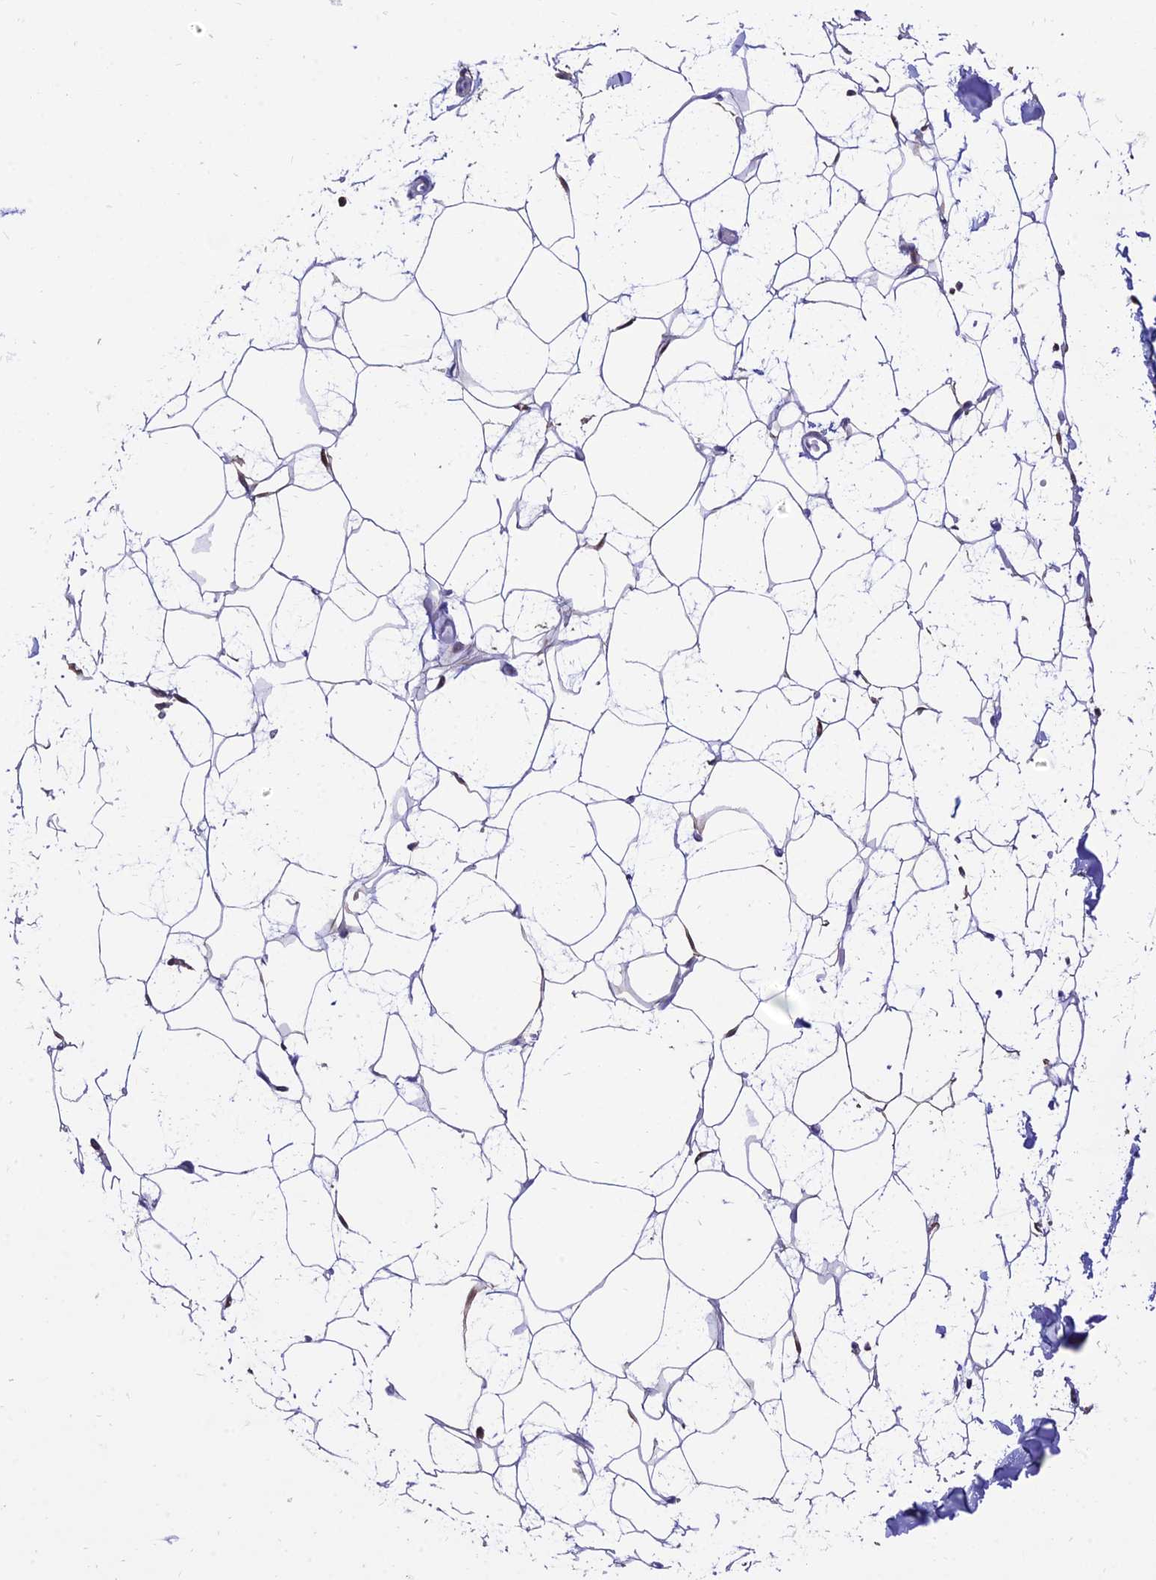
{"staining": {"intensity": "weak", "quantity": "25%-75%", "location": "cytoplasmic/membranous"}, "tissue": "adipose tissue", "cell_type": "Adipocytes", "image_type": "normal", "snomed": [{"axis": "morphology", "description": "Normal tissue, NOS"}, {"axis": "topography", "description": "Breast"}], "caption": "Immunohistochemical staining of unremarkable human adipose tissue shows 25%-75% levels of weak cytoplasmic/membranous protein staining in approximately 25%-75% of adipocytes. The protein is stained brown, and the nuclei are stained in blue (DAB (3,3'-diaminobenzidine) IHC with brightfield microscopy, high magnification).", "gene": "SREK1IP1", "patient": {"sex": "female", "age": 23}}